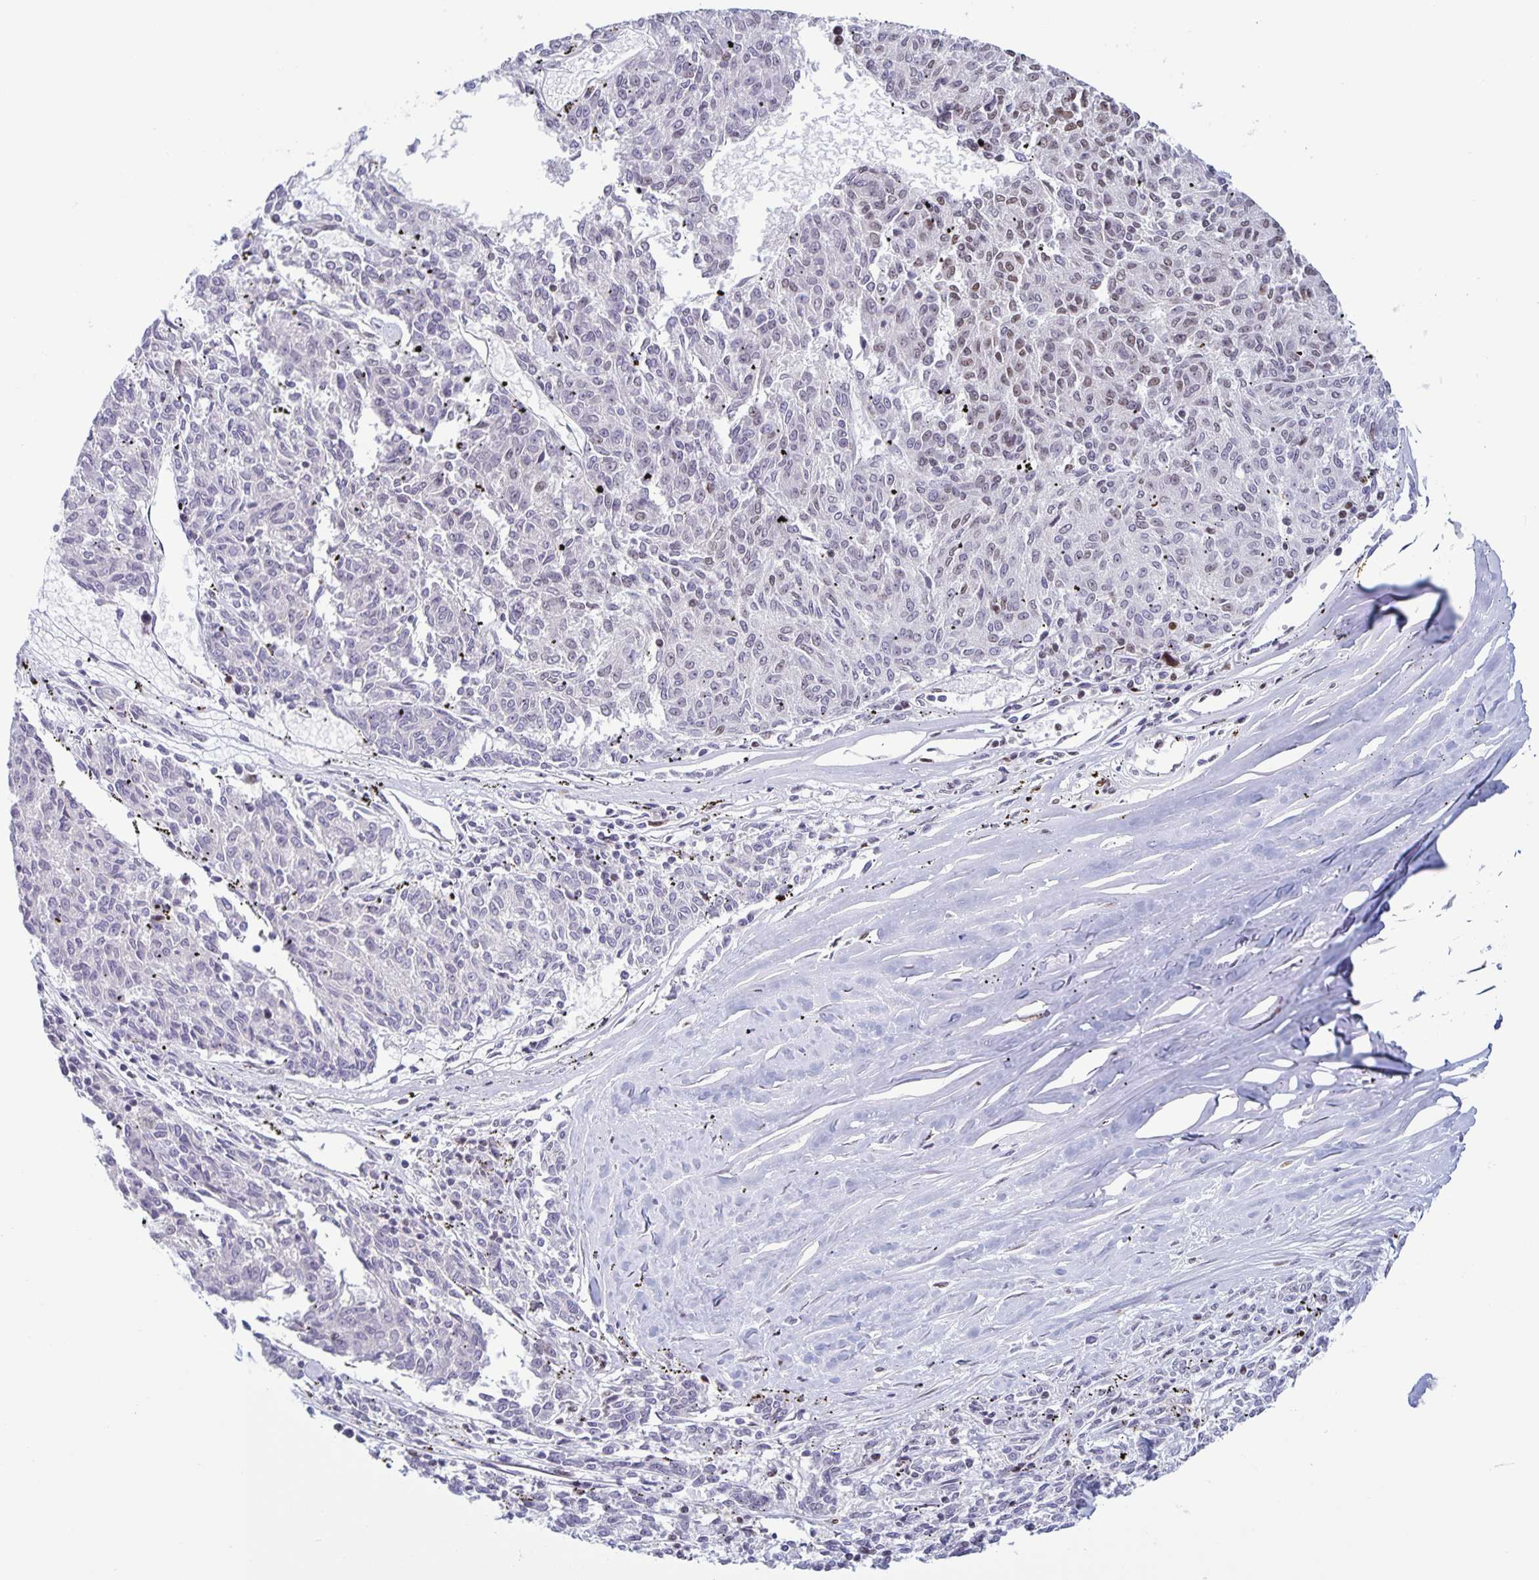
{"staining": {"intensity": "weak", "quantity": "<25%", "location": "nuclear"}, "tissue": "melanoma", "cell_type": "Tumor cells", "image_type": "cancer", "snomed": [{"axis": "morphology", "description": "Malignant melanoma, NOS"}, {"axis": "topography", "description": "Skin"}], "caption": "Tumor cells are negative for brown protein staining in melanoma.", "gene": "JUND", "patient": {"sex": "female", "age": 72}}